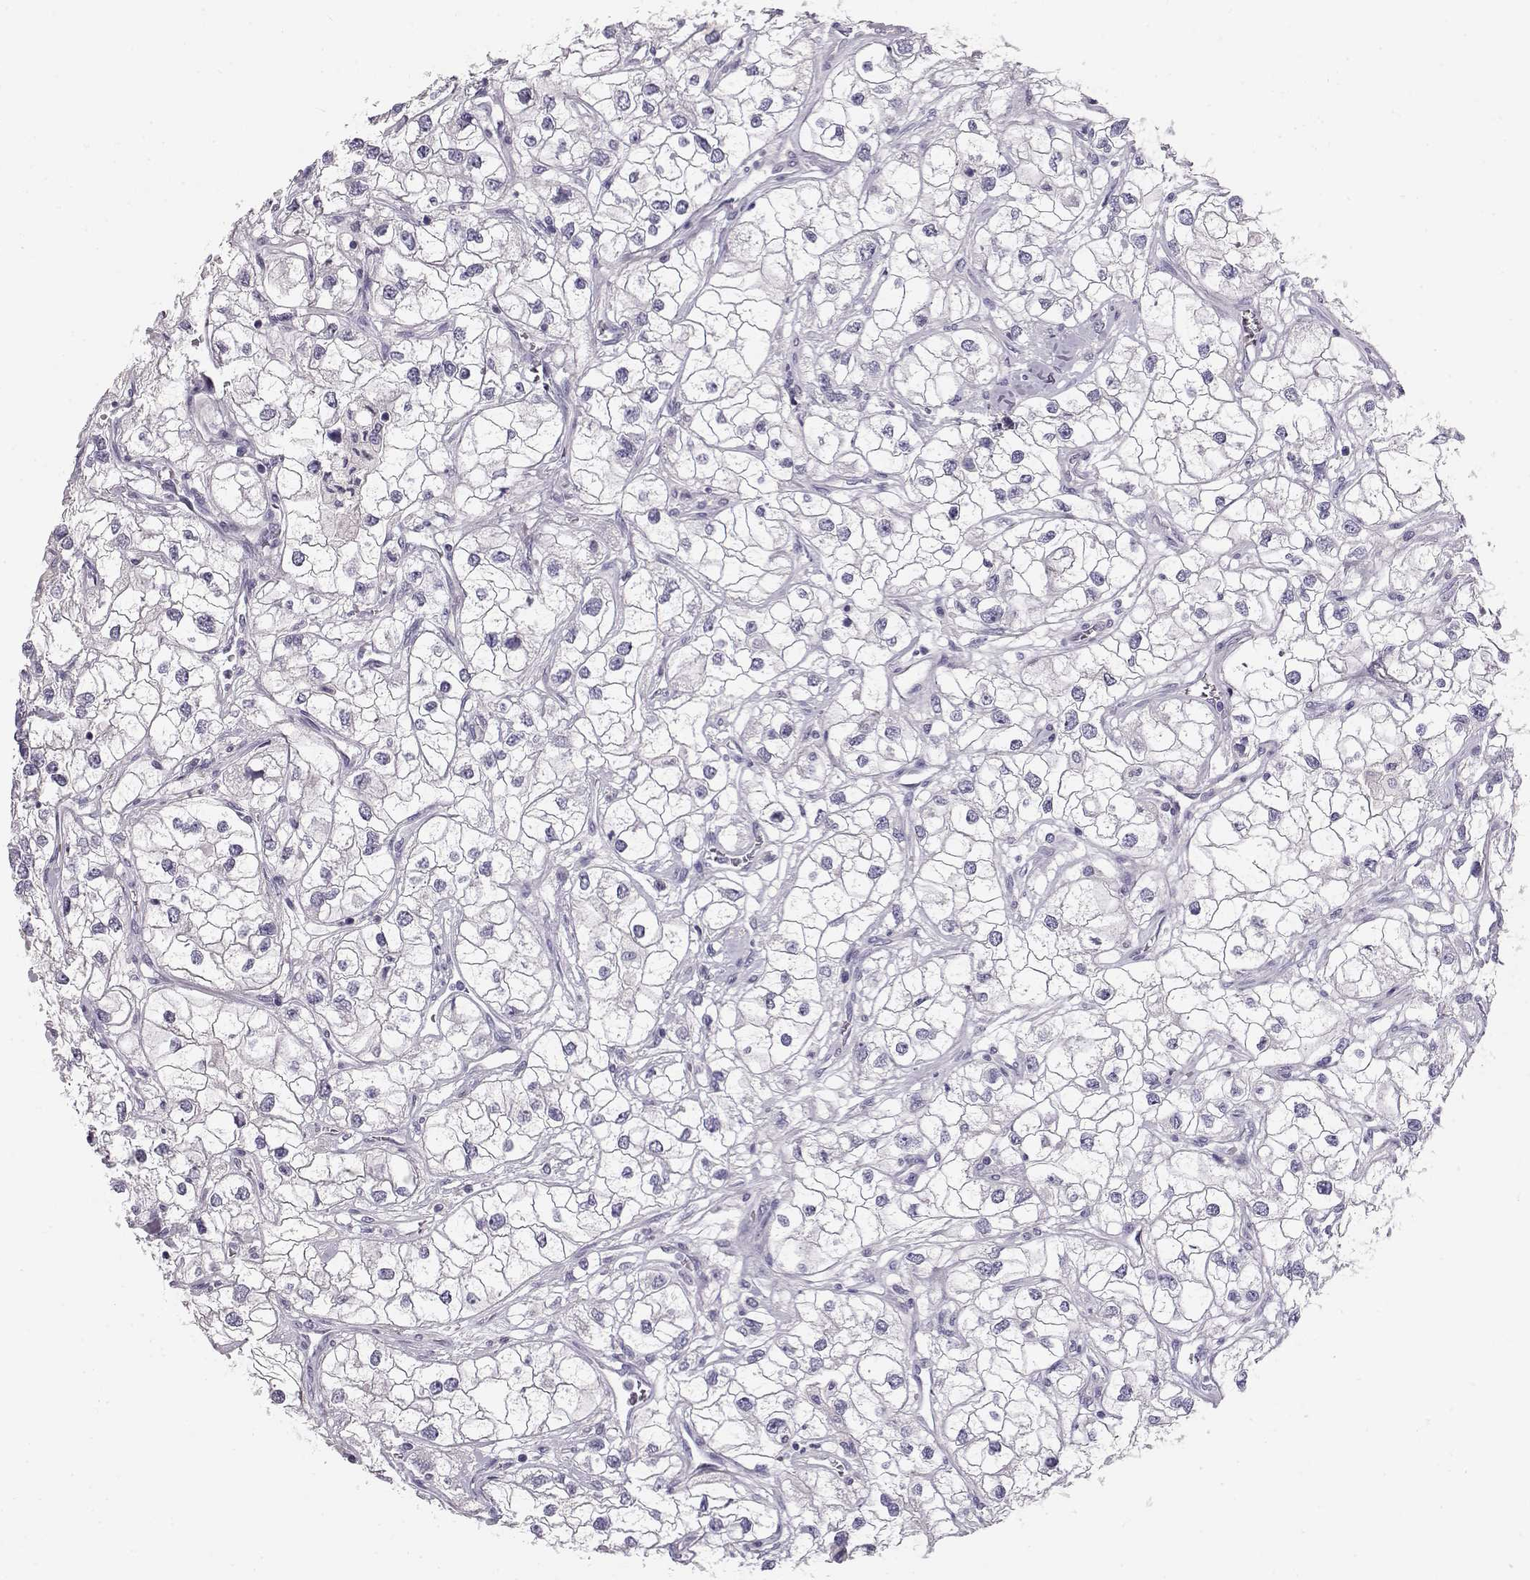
{"staining": {"intensity": "negative", "quantity": "none", "location": "none"}, "tissue": "renal cancer", "cell_type": "Tumor cells", "image_type": "cancer", "snomed": [{"axis": "morphology", "description": "Adenocarcinoma, NOS"}, {"axis": "topography", "description": "Kidney"}], "caption": "Image shows no significant protein positivity in tumor cells of adenocarcinoma (renal). The staining was performed using DAB to visualize the protein expression in brown, while the nuclei were stained in blue with hematoxylin (Magnification: 20x).", "gene": "GPR26", "patient": {"sex": "male", "age": 59}}